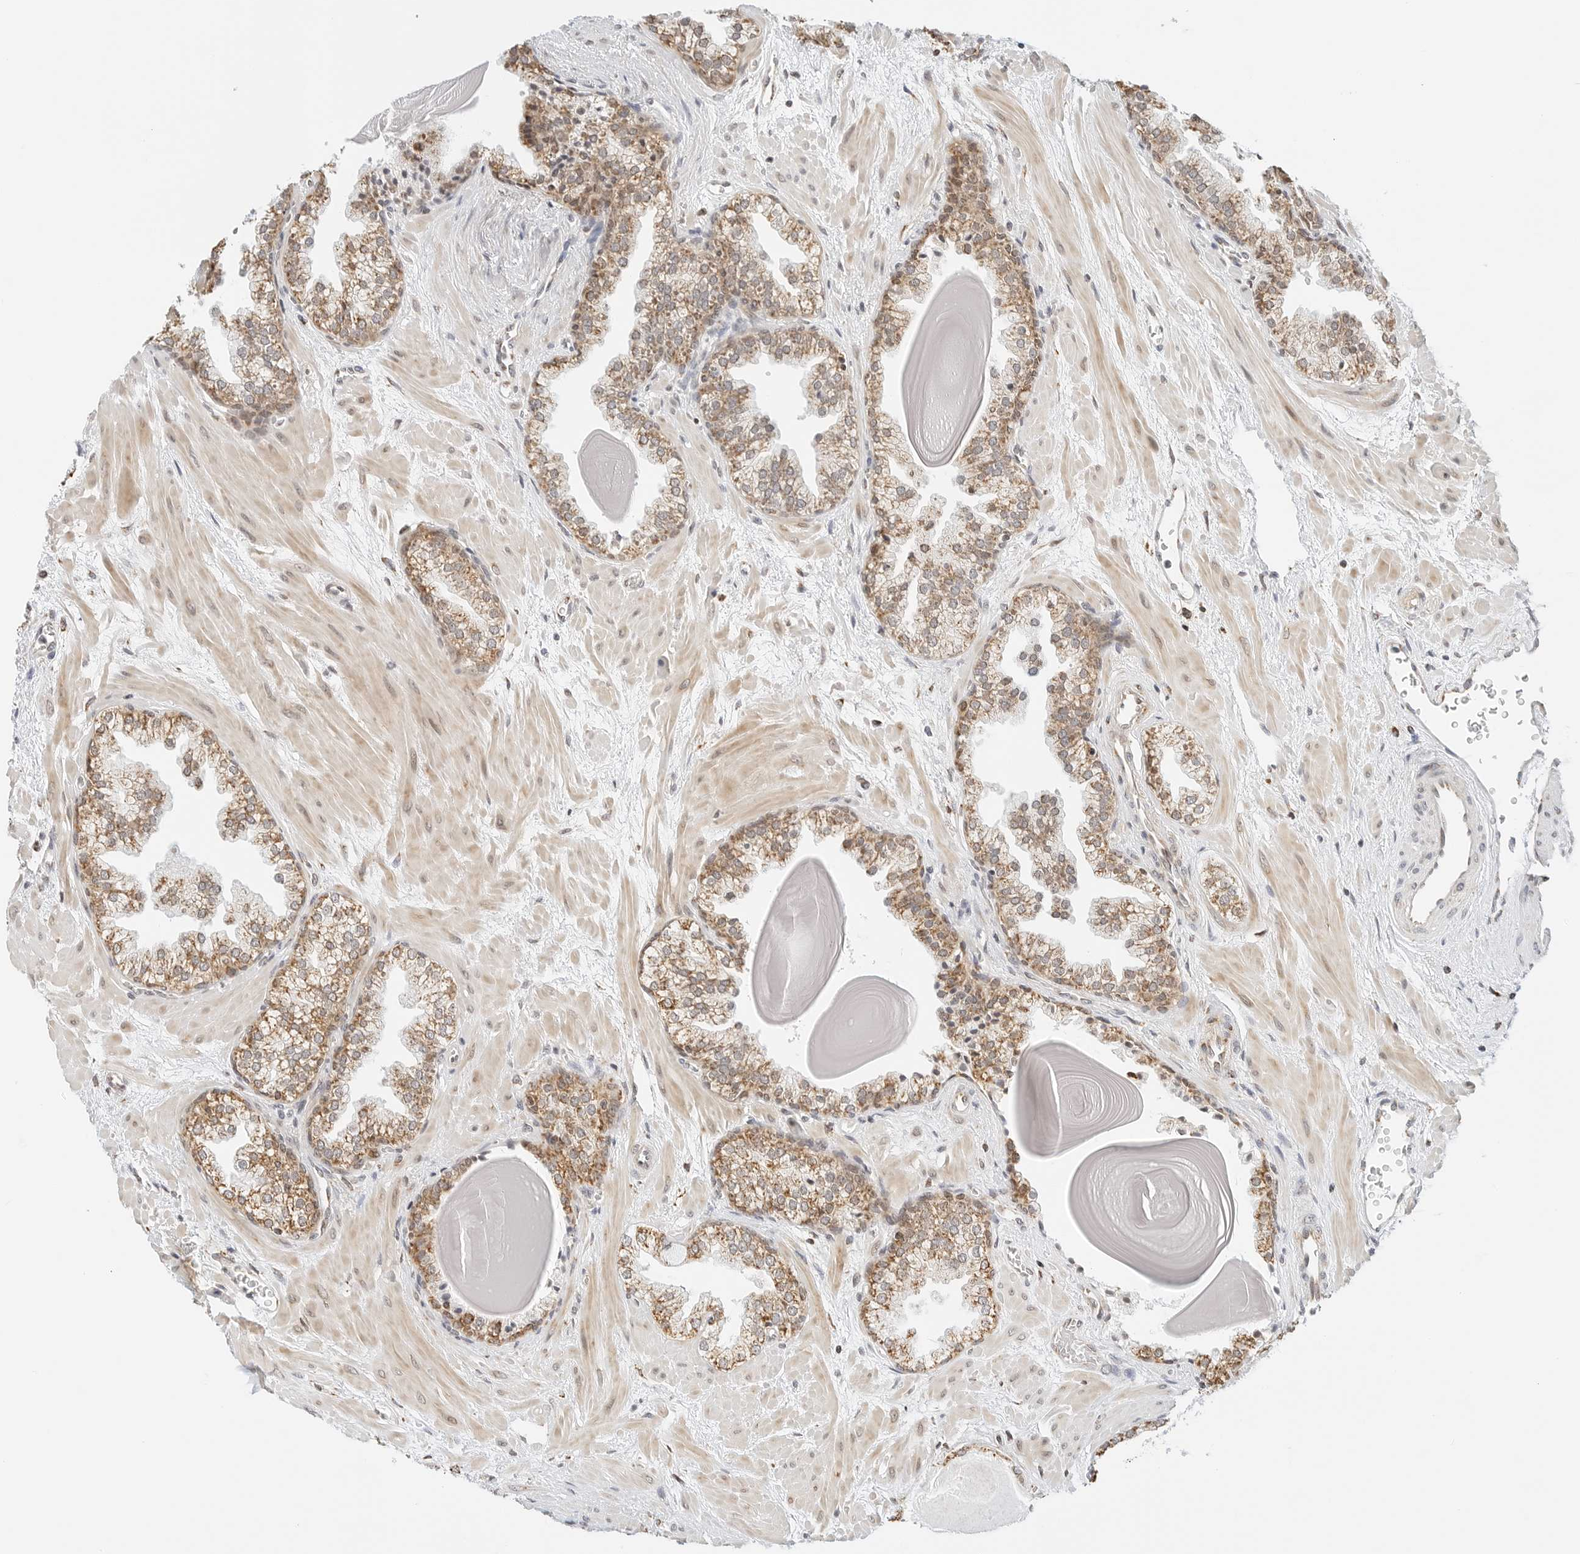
{"staining": {"intensity": "moderate", "quantity": ">75%", "location": "cytoplasmic/membranous"}, "tissue": "prostate", "cell_type": "Glandular cells", "image_type": "normal", "snomed": [{"axis": "morphology", "description": "Normal tissue, NOS"}, {"axis": "topography", "description": "Prostate"}], "caption": "The image shows staining of benign prostate, revealing moderate cytoplasmic/membranous protein expression (brown color) within glandular cells.", "gene": "ATL1", "patient": {"sex": "male", "age": 48}}